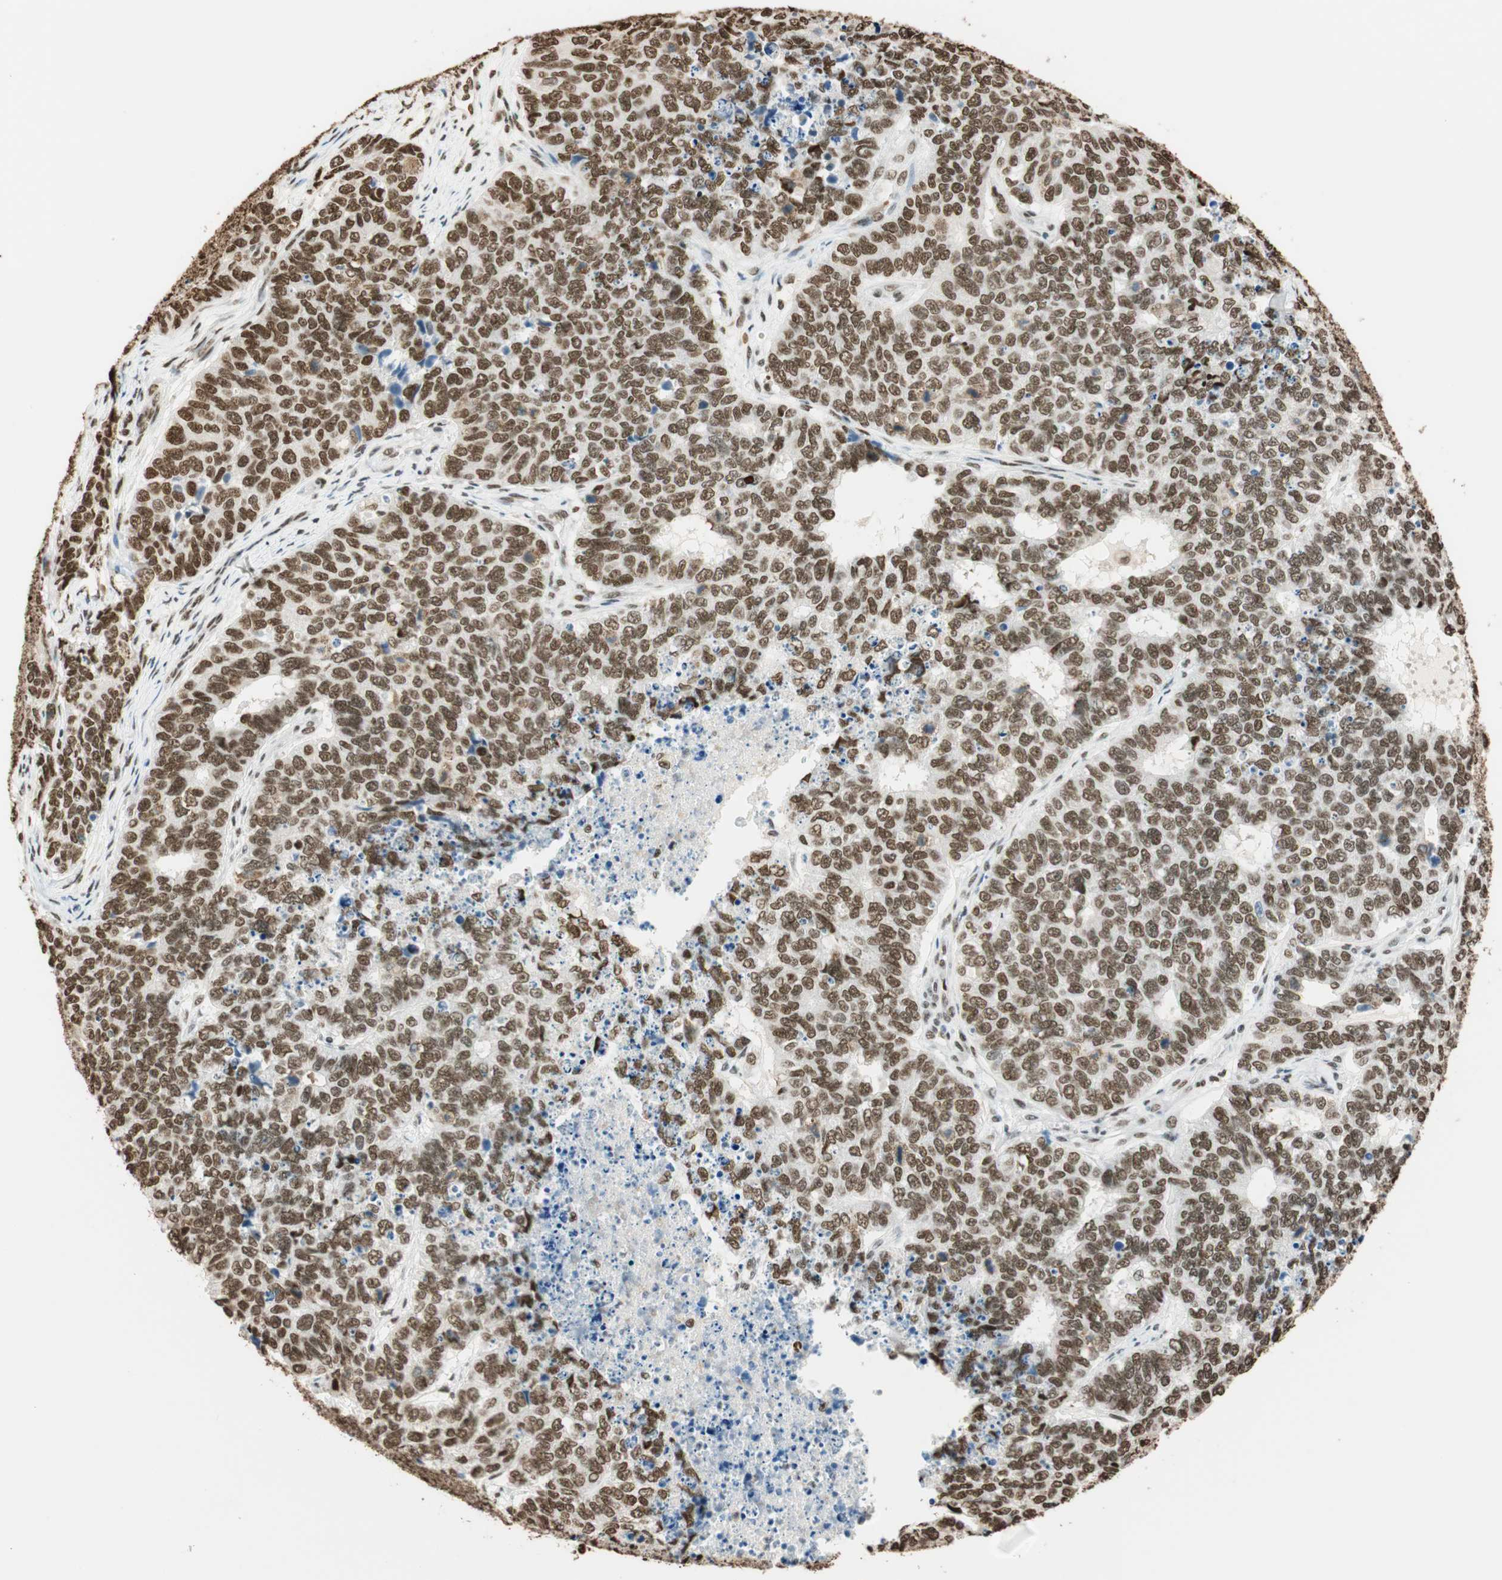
{"staining": {"intensity": "moderate", "quantity": ">75%", "location": "nuclear"}, "tissue": "cervical cancer", "cell_type": "Tumor cells", "image_type": "cancer", "snomed": [{"axis": "morphology", "description": "Squamous cell carcinoma, NOS"}, {"axis": "topography", "description": "Cervix"}], "caption": "Brown immunohistochemical staining in cervical squamous cell carcinoma displays moderate nuclear expression in approximately >75% of tumor cells. The staining was performed using DAB (3,3'-diaminobenzidine) to visualize the protein expression in brown, while the nuclei were stained in blue with hematoxylin (Magnification: 20x).", "gene": "FANCG", "patient": {"sex": "female", "age": 63}}